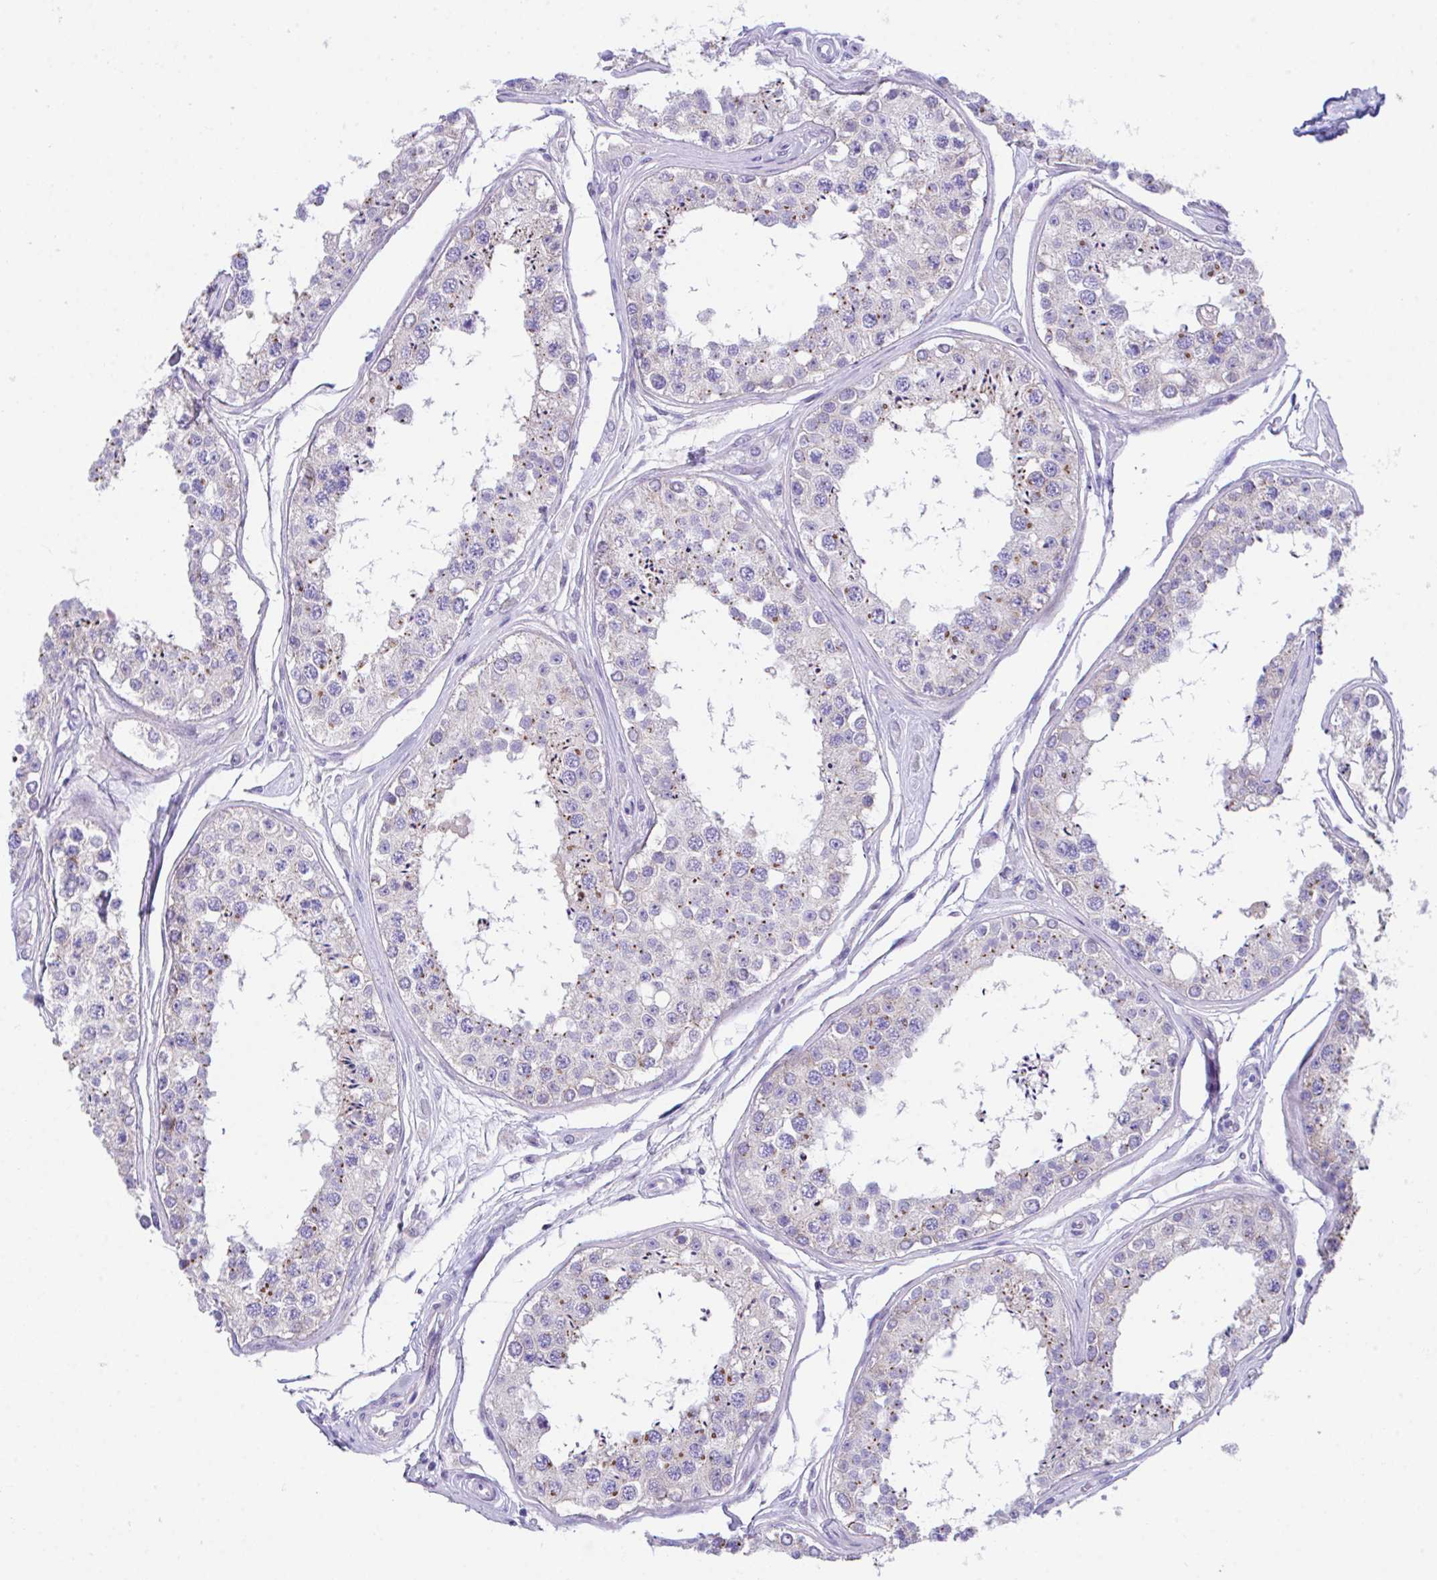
{"staining": {"intensity": "moderate", "quantity": "25%-75%", "location": "cytoplasmic/membranous"}, "tissue": "testis", "cell_type": "Cells in seminiferous ducts", "image_type": "normal", "snomed": [{"axis": "morphology", "description": "Normal tissue, NOS"}, {"axis": "topography", "description": "Testis"}], "caption": "A brown stain highlights moderate cytoplasmic/membranous staining of a protein in cells in seminiferous ducts of benign human testis. (Stains: DAB (3,3'-diaminobenzidine) in brown, nuclei in blue, Microscopy: brightfield microscopy at high magnification).", "gene": "SLC16A6", "patient": {"sex": "male", "age": 25}}